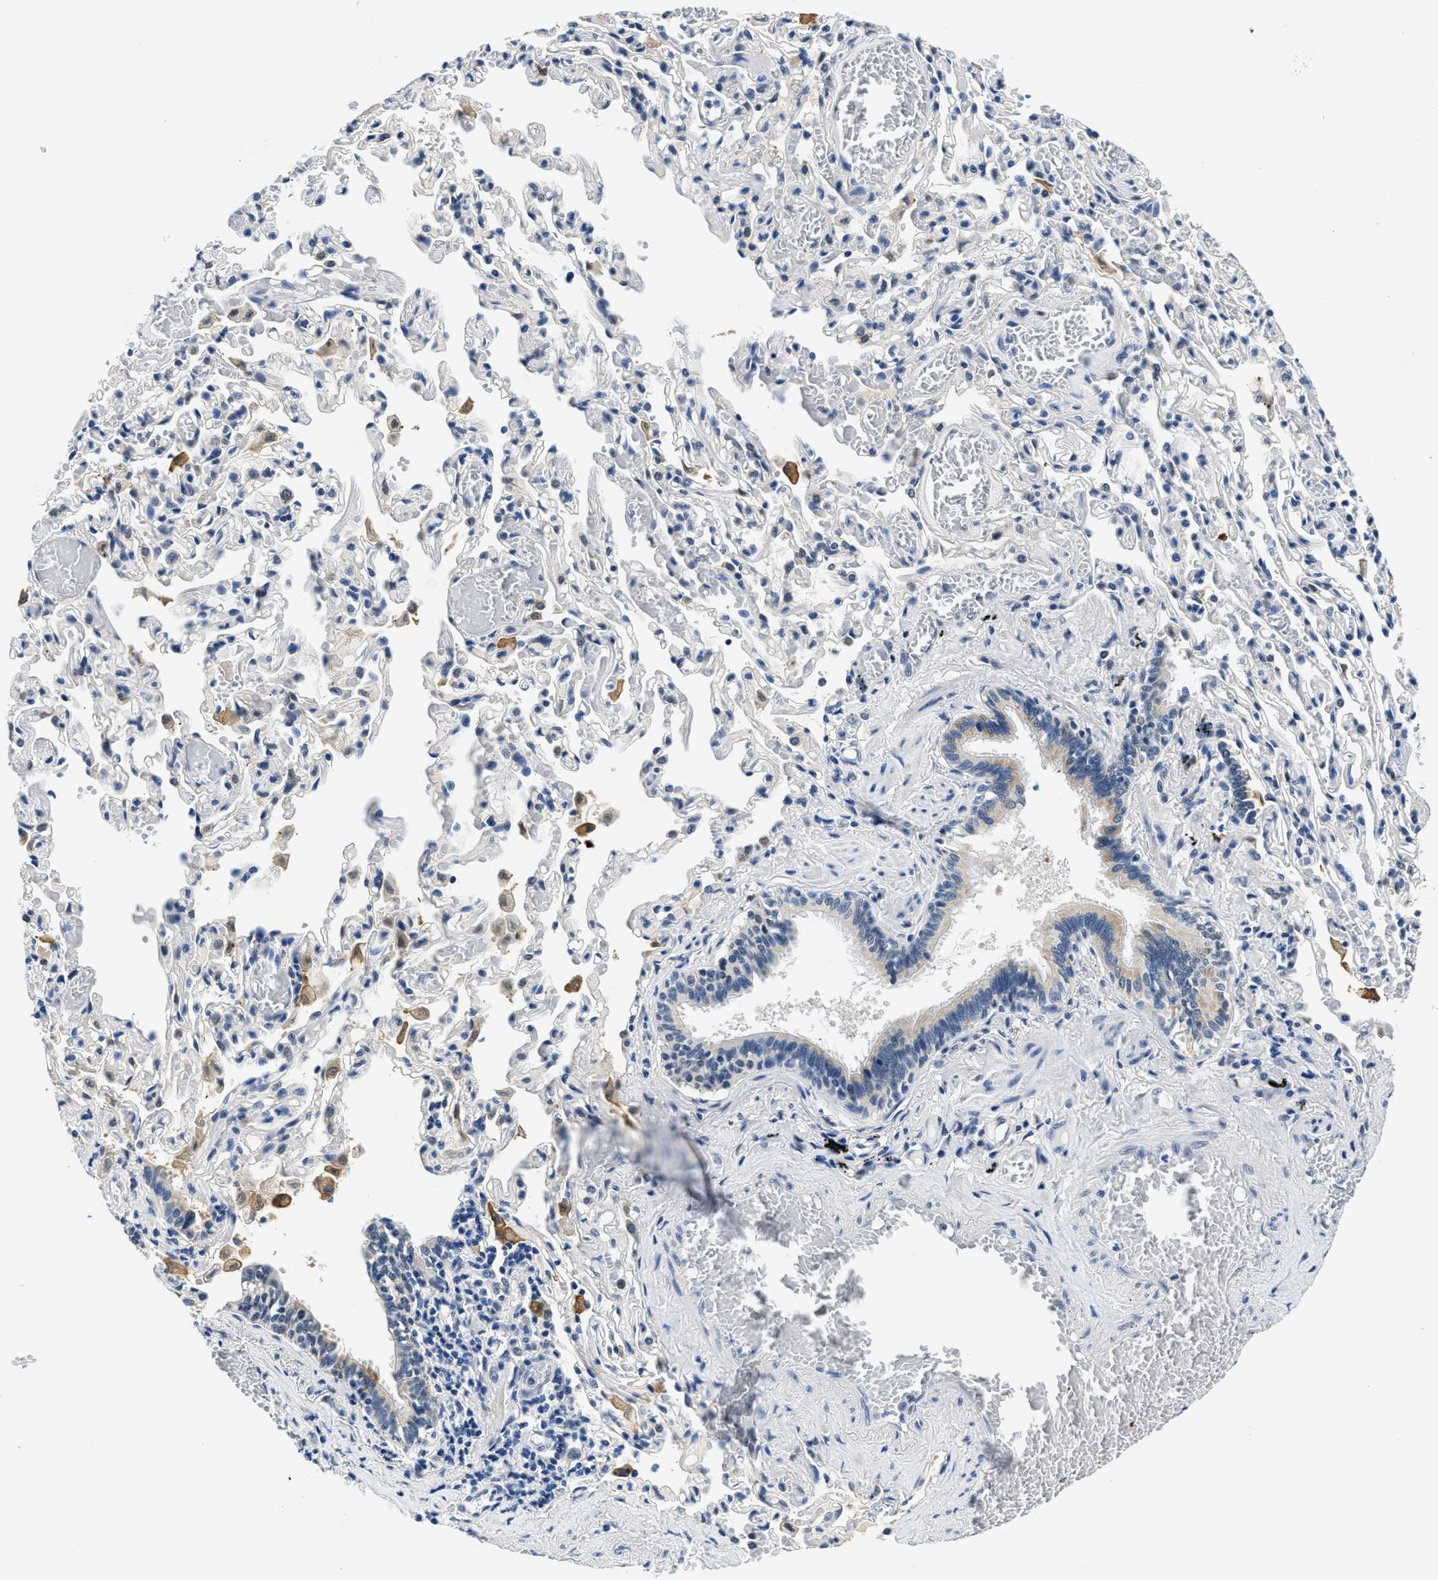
{"staining": {"intensity": "moderate", "quantity": "<25%", "location": "cytoplasmic/membranous"}, "tissue": "bronchus", "cell_type": "Respiratory epithelial cells", "image_type": "normal", "snomed": [{"axis": "morphology", "description": "Normal tissue, NOS"}, {"axis": "morphology", "description": "Inflammation, NOS"}, {"axis": "topography", "description": "Cartilage tissue"}, {"axis": "topography", "description": "Lung"}], "caption": "A brown stain highlights moderate cytoplasmic/membranous positivity of a protein in respiratory epithelial cells of normal human bronchus. Nuclei are stained in blue.", "gene": "HS3ST2", "patient": {"sex": "male", "age": 71}}